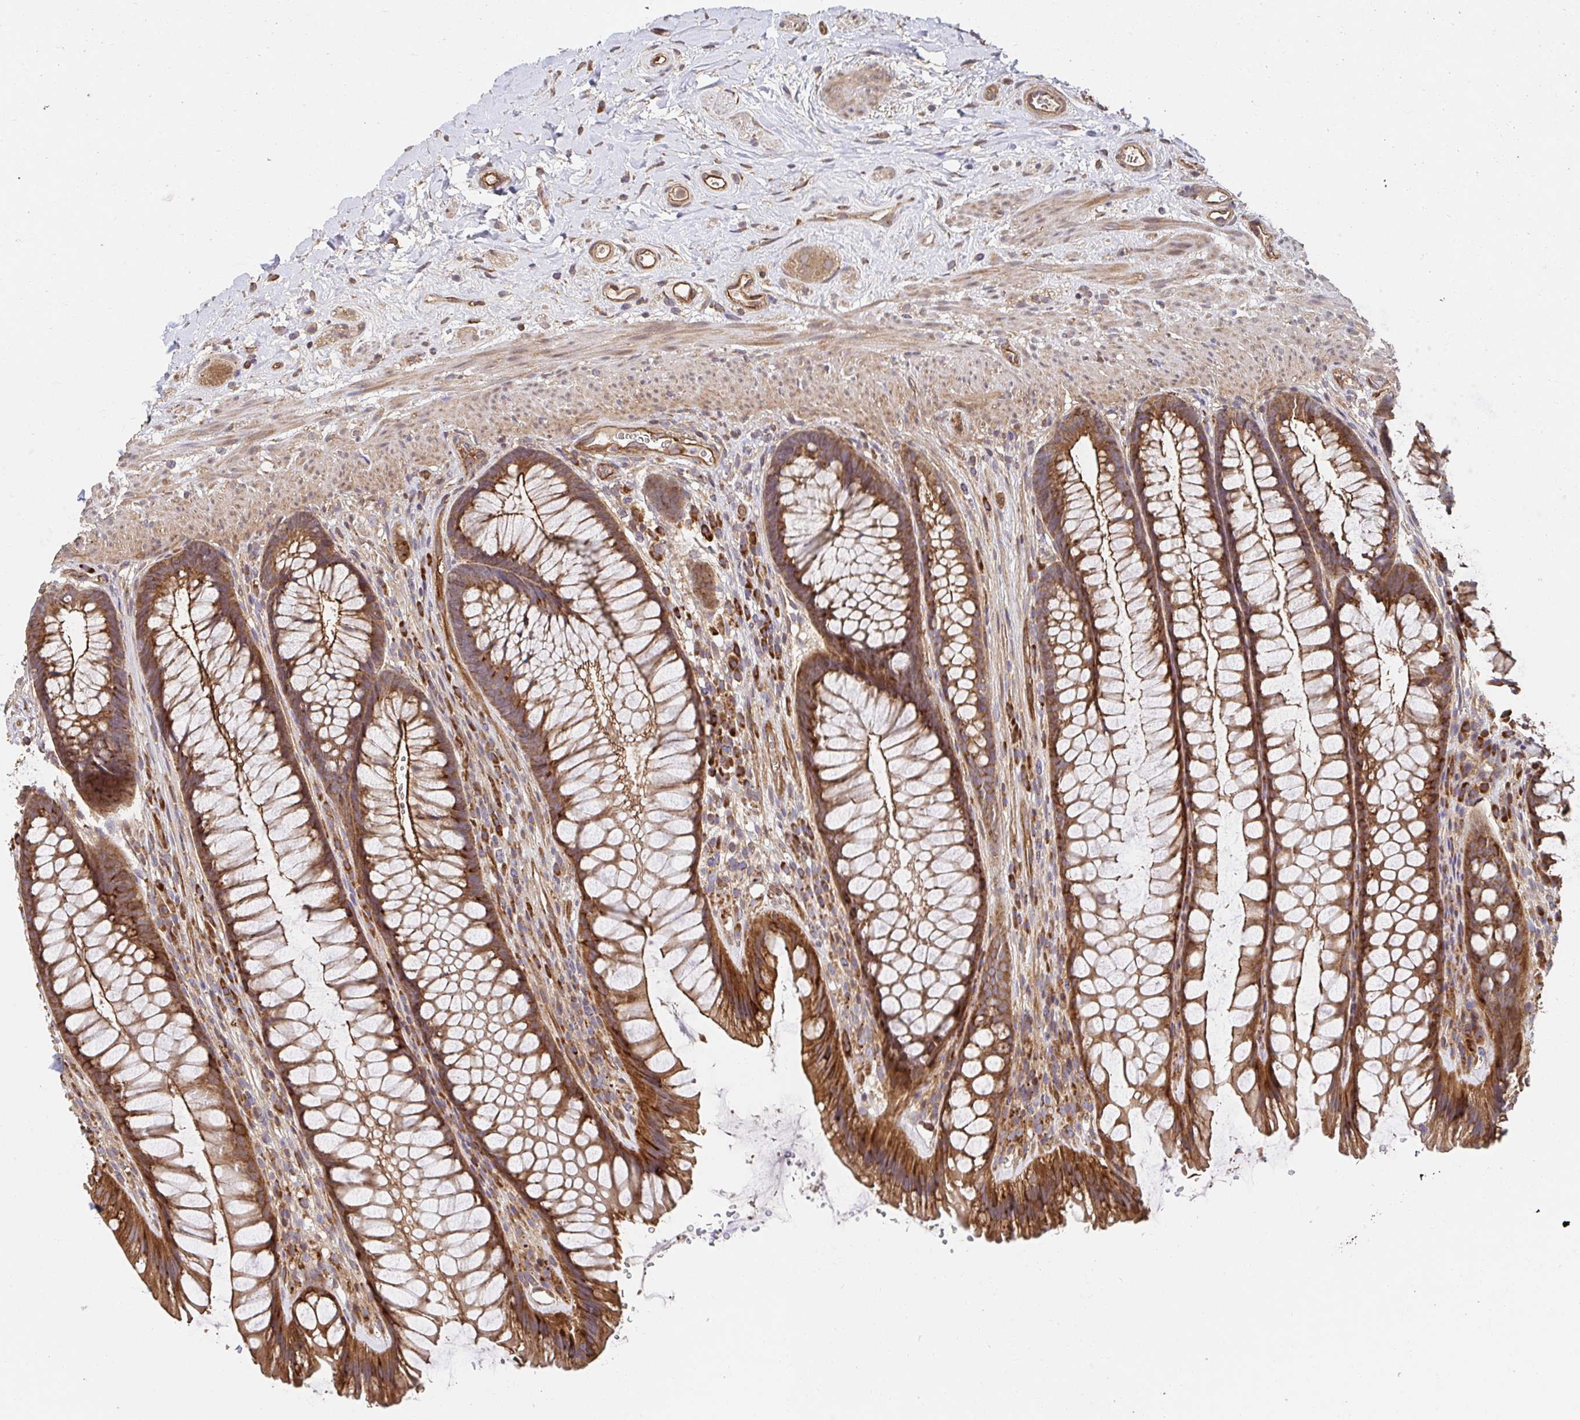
{"staining": {"intensity": "strong", "quantity": ">75%", "location": "cytoplasmic/membranous"}, "tissue": "rectum", "cell_type": "Glandular cells", "image_type": "normal", "snomed": [{"axis": "morphology", "description": "Normal tissue, NOS"}, {"axis": "topography", "description": "Rectum"}], "caption": "IHC micrograph of benign rectum stained for a protein (brown), which exhibits high levels of strong cytoplasmic/membranous expression in approximately >75% of glandular cells.", "gene": "APBB1", "patient": {"sex": "male", "age": 53}}